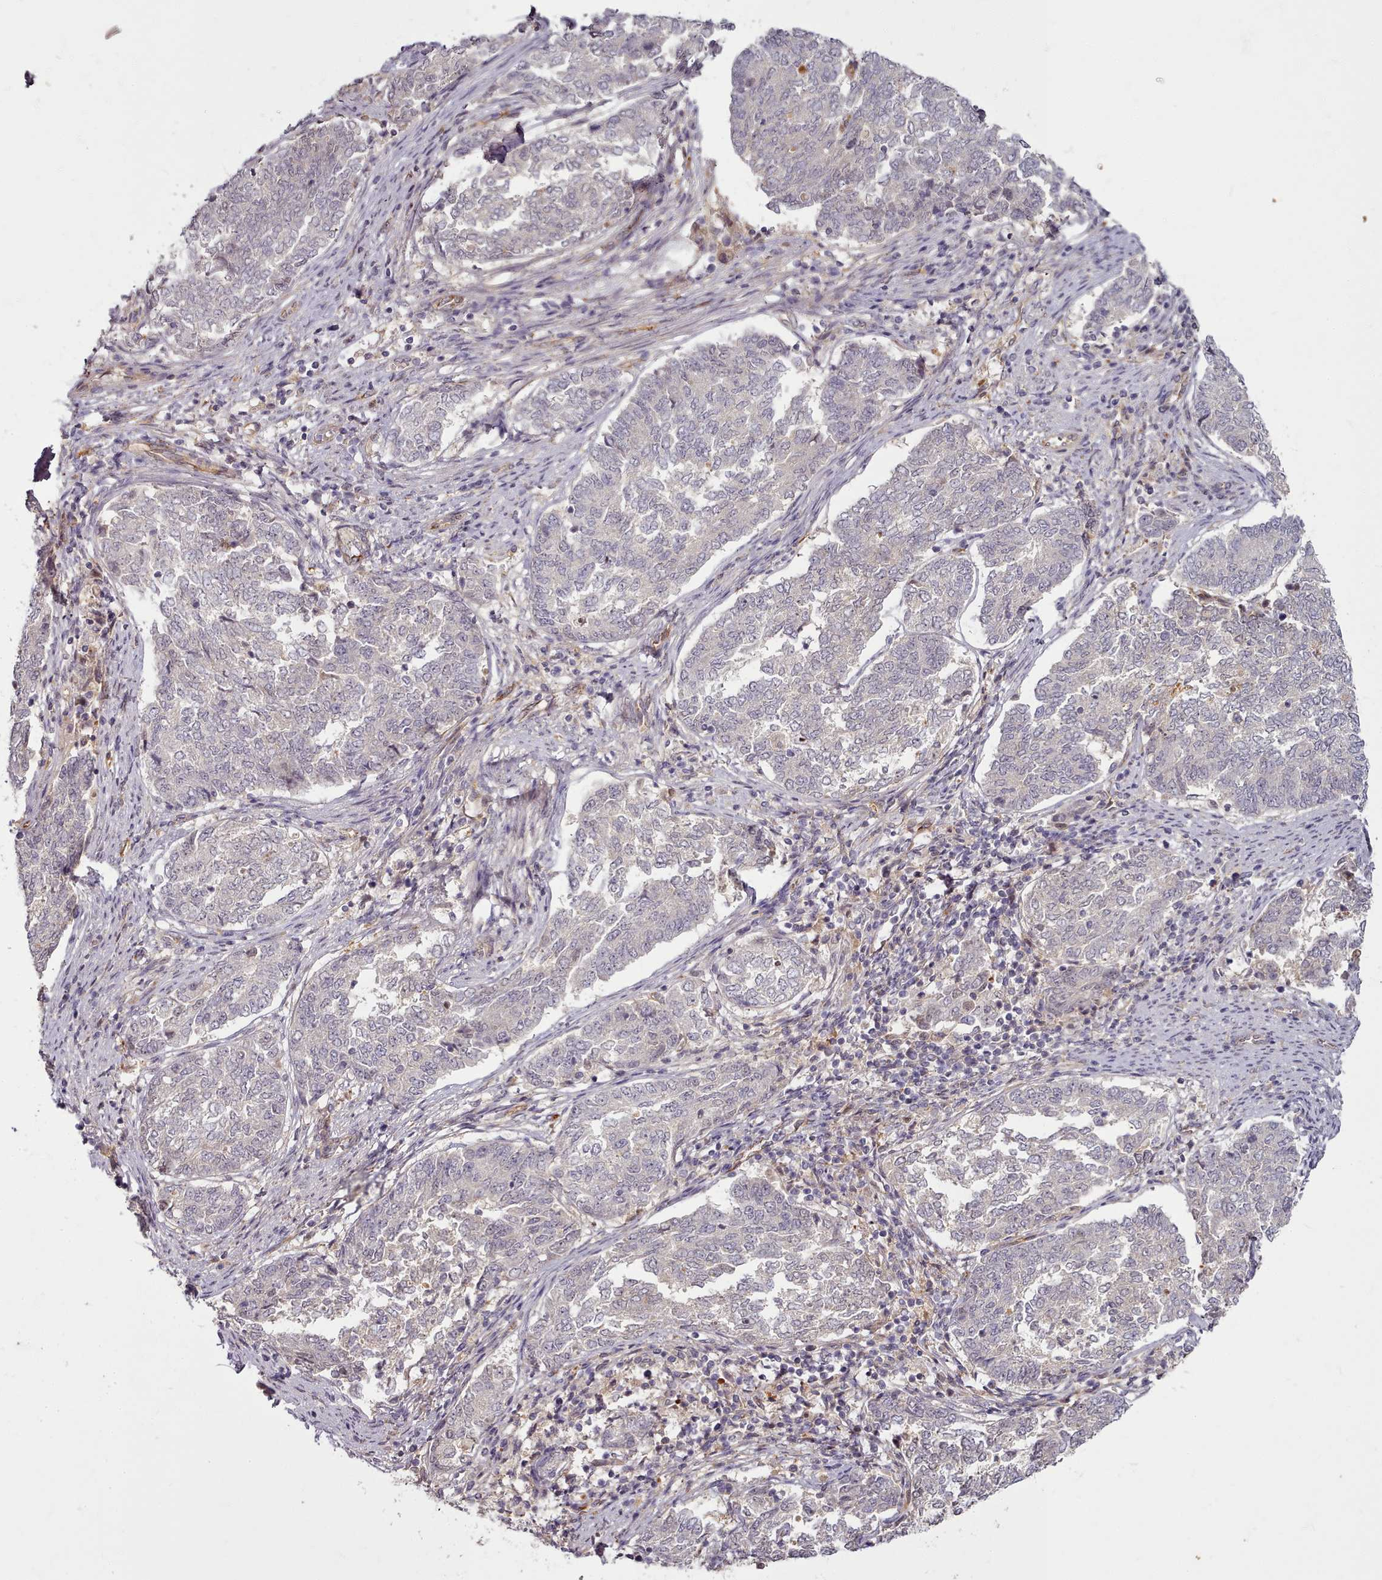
{"staining": {"intensity": "negative", "quantity": "none", "location": "none"}, "tissue": "endometrial cancer", "cell_type": "Tumor cells", "image_type": "cancer", "snomed": [{"axis": "morphology", "description": "Adenocarcinoma, NOS"}, {"axis": "topography", "description": "Endometrium"}], "caption": "IHC micrograph of adenocarcinoma (endometrial) stained for a protein (brown), which displays no expression in tumor cells. The staining was performed using DAB to visualize the protein expression in brown, while the nuclei were stained in blue with hematoxylin (Magnification: 20x).", "gene": "C1QTNF5", "patient": {"sex": "female", "age": 80}}